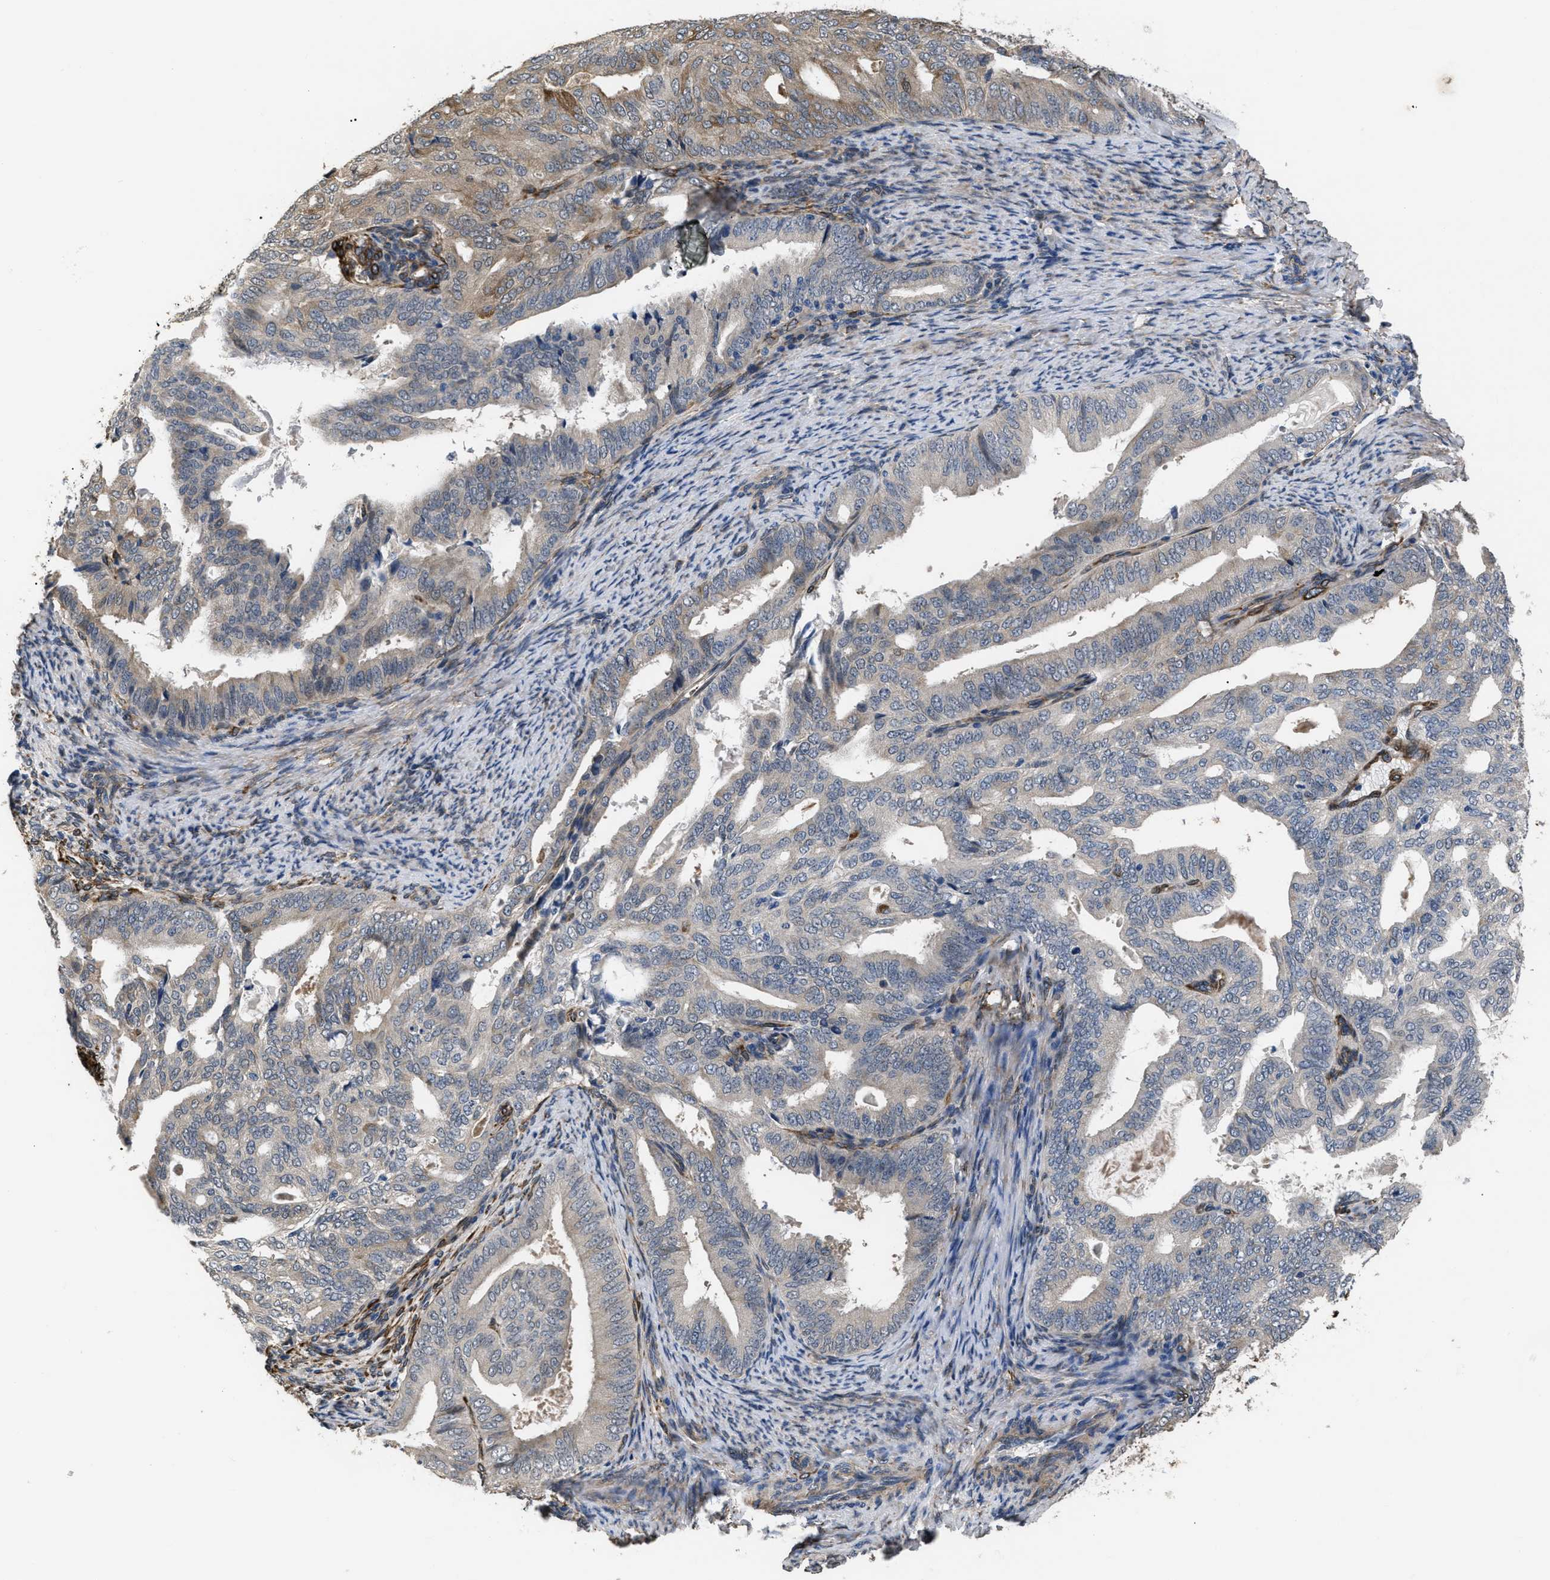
{"staining": {"intensity": "weak", "quantity": "<25%", "location": "cytoplasmic/membranous"}, "tissue": "endometrial cancer", "cell_type": "Tumor cells", "image_type": "cancer", "snomed": [{"axis": "morphology", "description": "Adenocarcinoma, NOS"}, {"axis": "topography", "description": "Endometrium"}], "caption": "Human endometrial adenocarcinoma stained for a protein using immunohistochemistry (IHC) displays no staining in tumor cells.", "gene": "SQLE", "patient": {"sex": "female", "age": 58}}